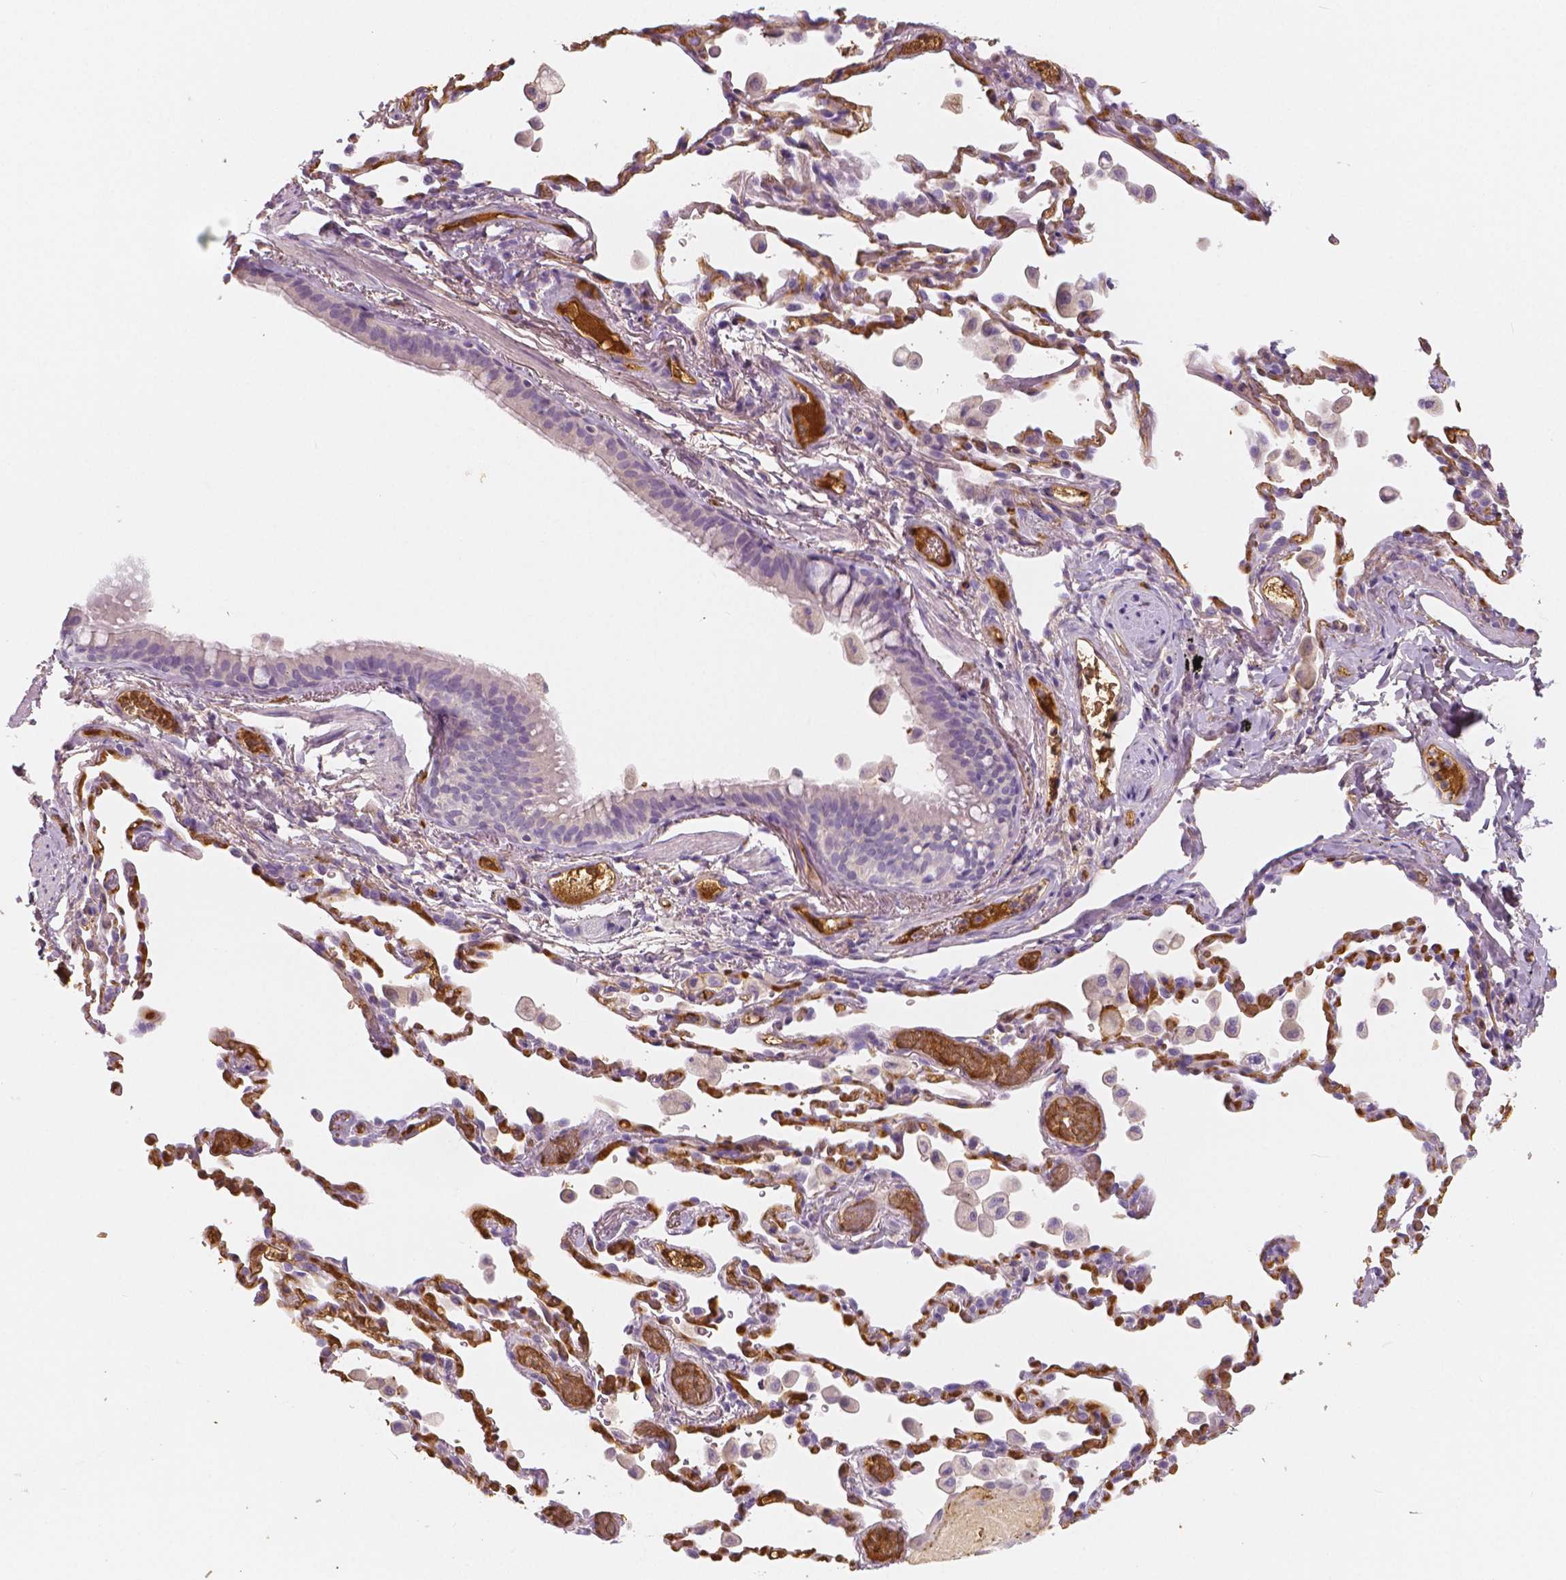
{"staining": {"intensity": "negative", "quantity": "none", "location": "none"}, "tissue": "bronchus", "cell_type": "Respiratory epithelial cells", "image_type": "normal", "snomed": [{"axis": "morphology", "description": "Normal tissue, NOS"}, {"axis": "topography", "description": "Bronchus"}, {"axis": "topography", "description": "Lung"}], "caption": "A high-resolution photomicrograph shows IHC staining of unremarkable bronchus, which displays no significant expression in respiratory epithelial cells.", "gene": "APOA4", "patient": {"sex": "male", "age": 54}}